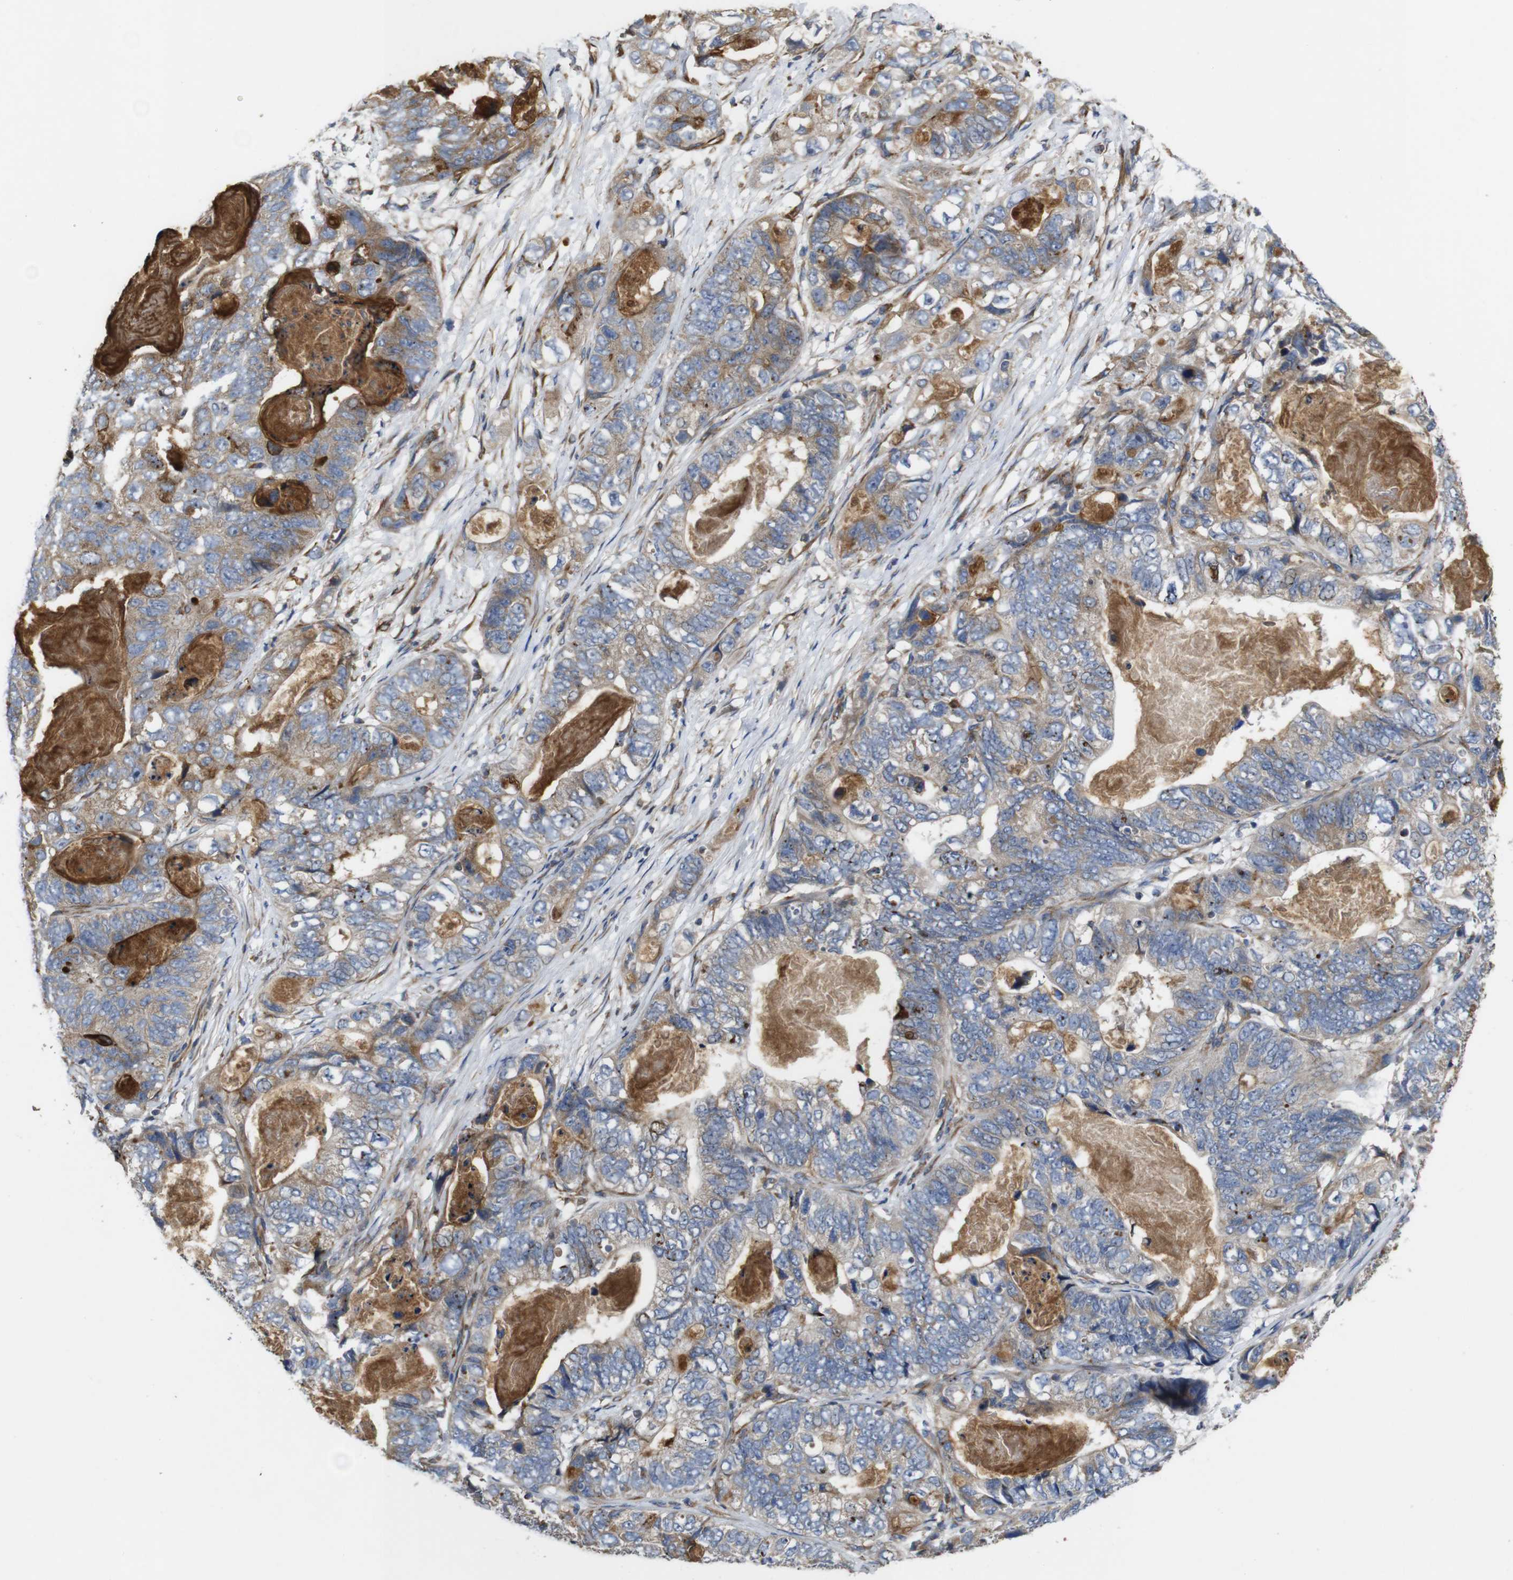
{"staining": {"intensity": "weak", "quantity": ">75%", "location": "cytoplasmic/membranous"}, "tissue": "stomach cancer", "cell_type": "Tumor cells", "image_type": "cancer", "snomed": [{"axis": "morphology", "description": "Adenocarcinoma, NOS"}, {"axis": "topography", "description": "Stomach"}], "caption": "A high-resolution histopathology image shows immunohistochemistry (IHC) staining of stomach cancer, which reveals weak cytoplasmic/membranous positivity in approximately >75% of tumor cells.", "gene": "POMK", "patient": {"sex": "female", "age": 89}}